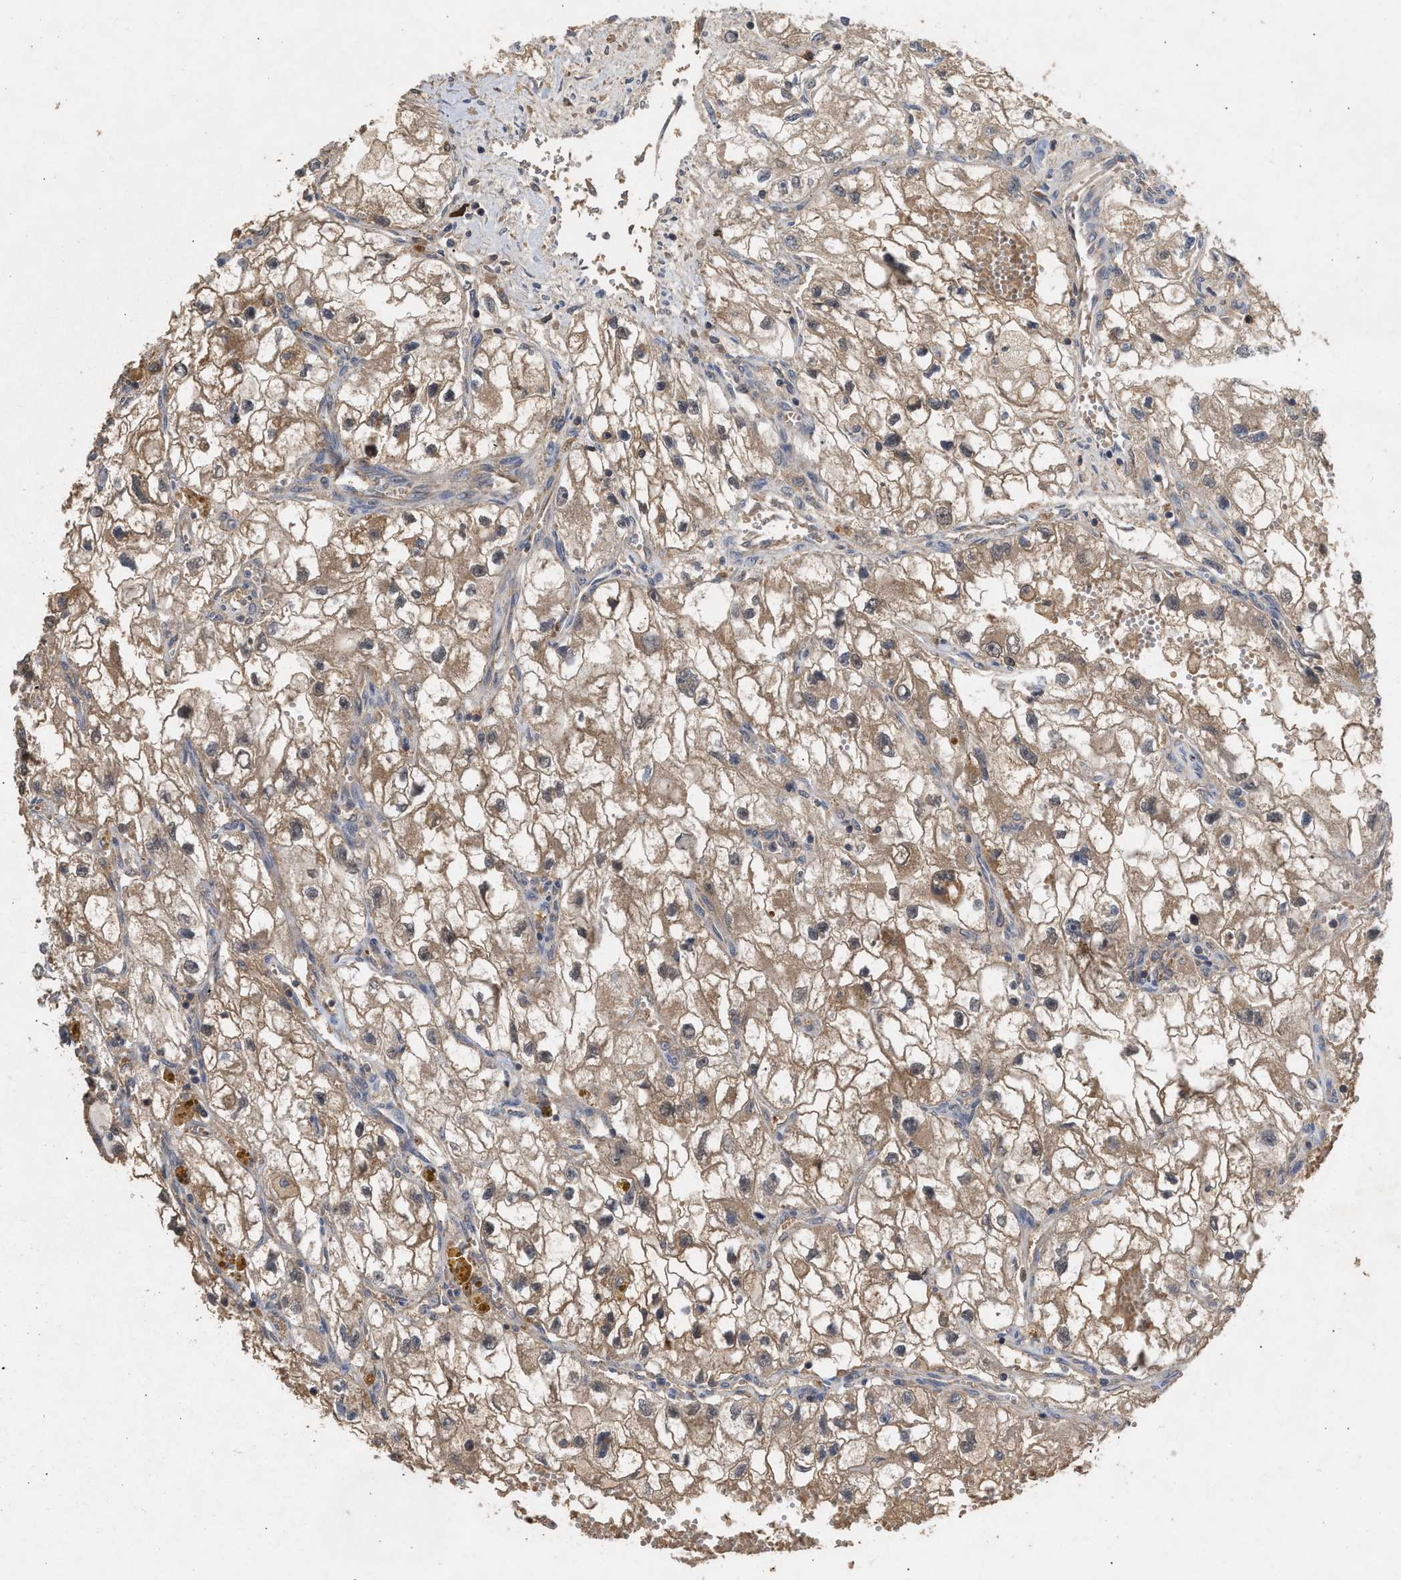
{"staining": {"intensity": "moderate", "quantity": ">75%", "location": "cytoplasmic/membranous"}, "tissue": "renal cancer", "cell_type": "Tumor cells", "image_type": "cancer", "snomed": [{"axis": "morphology", "description": "Adenocarcinoma, NOS"}, {"axis": "topography", "description": "Kidney"}], "caption": "Protein analysis of adenocarcinoma (renal) tissue reveals moderate cytoplasmic/membranous expression in about >75% of tumor cells.", "gene": "FITM1", "patient": {"sex": "female", "age": 70}}